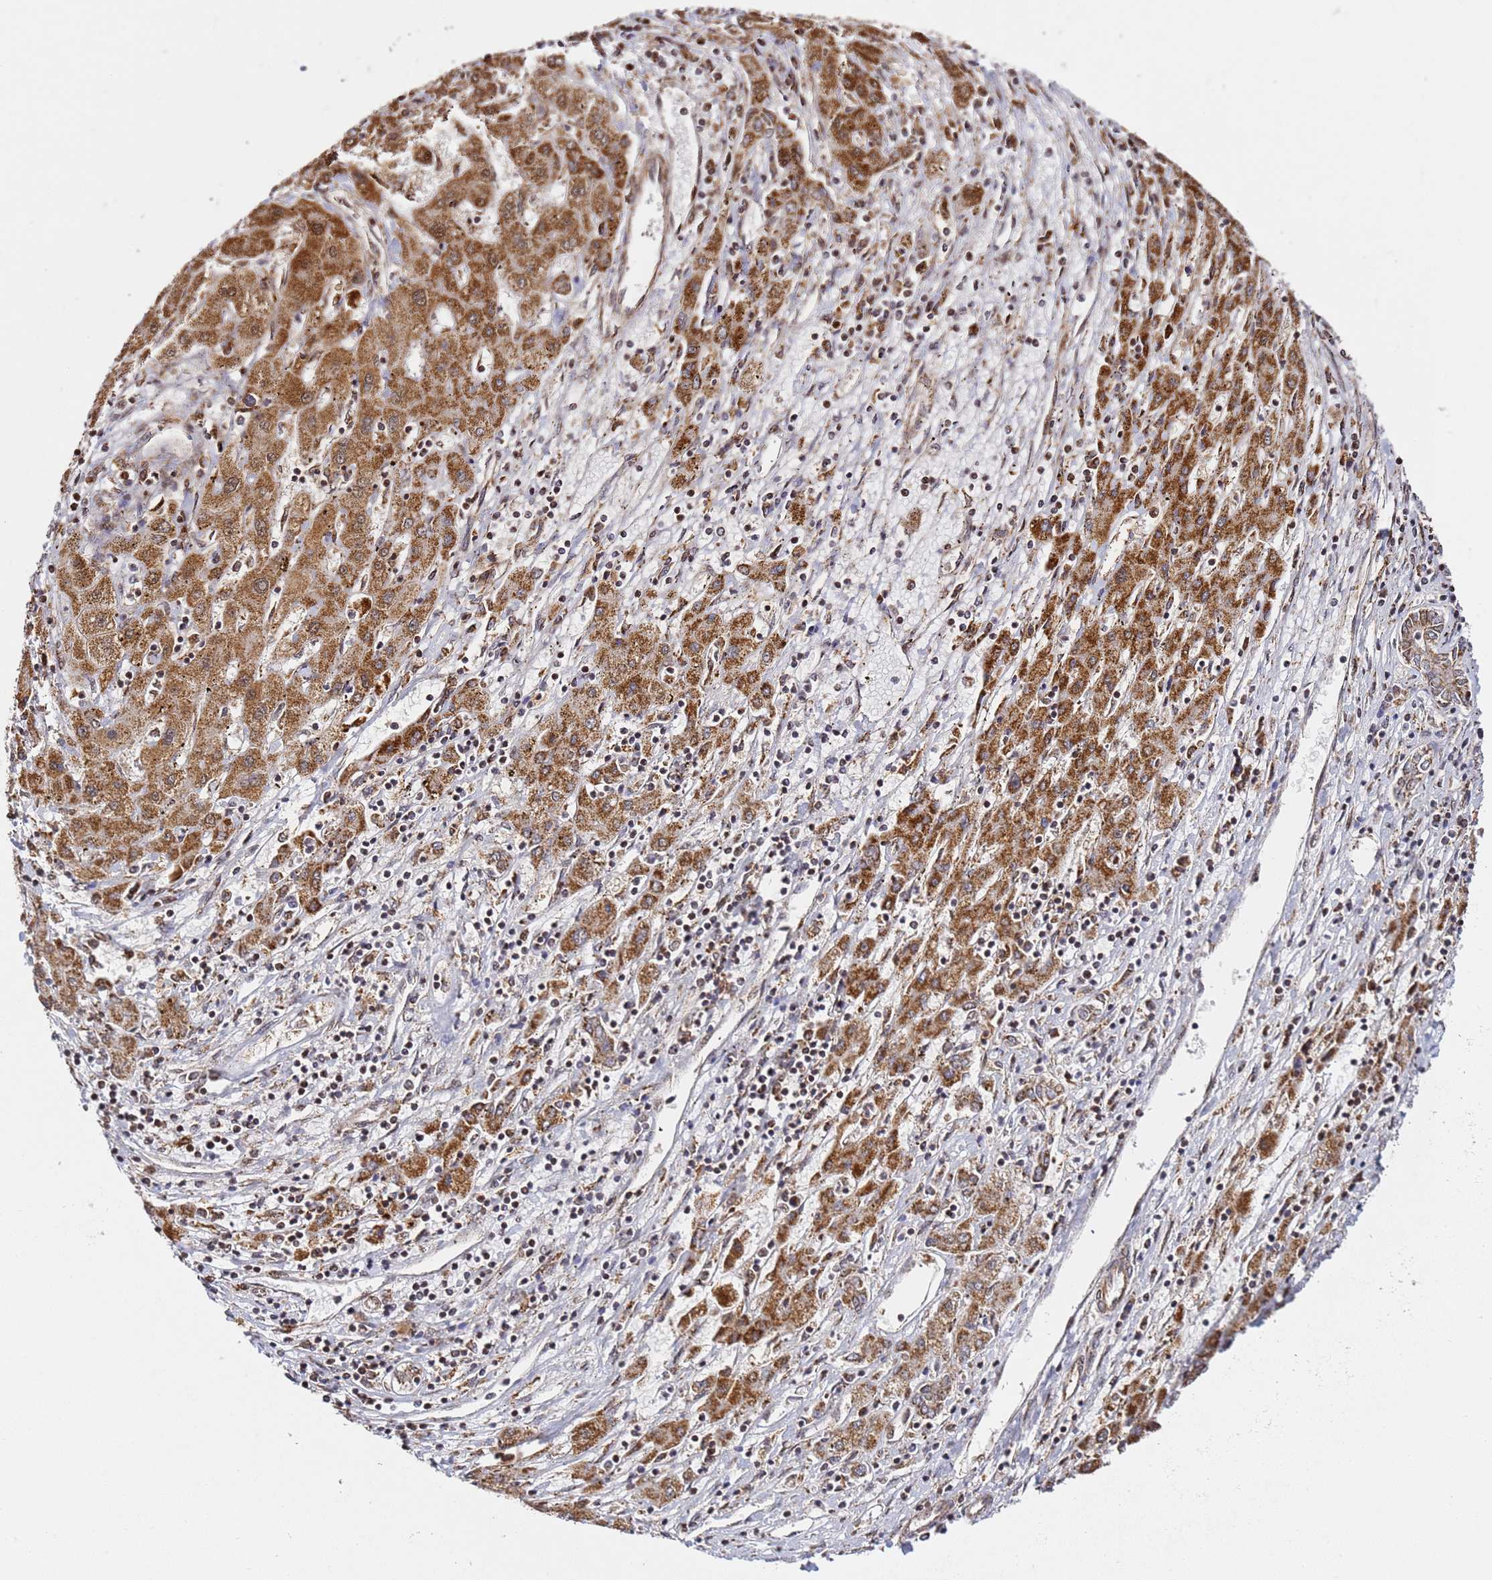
{"staining": {"intensity": "moderate", "quantity": ">75%", "location": "cytoplasmic/membranous"}, "tissue": "liver cancer", "cell_type": "Tumor cells", "image_type": "cancer", "snomed": [{"axis": "morphology", "description": "Carcinoma, Hepatocellular, NOS"}, {"axis": "topography", "description": "Liver"}], "caption": "Immunohistochemical staining of human hepatocellular carcinoma (liver) exhibits medium levels of moderate cytoplasmic/membranous staining in about >75% of tumor cells. (Brightfield microscopy of DAB IHC at high magnification).", "gene": "SMOX", "patient": {"sex": "male", "age": 72}}